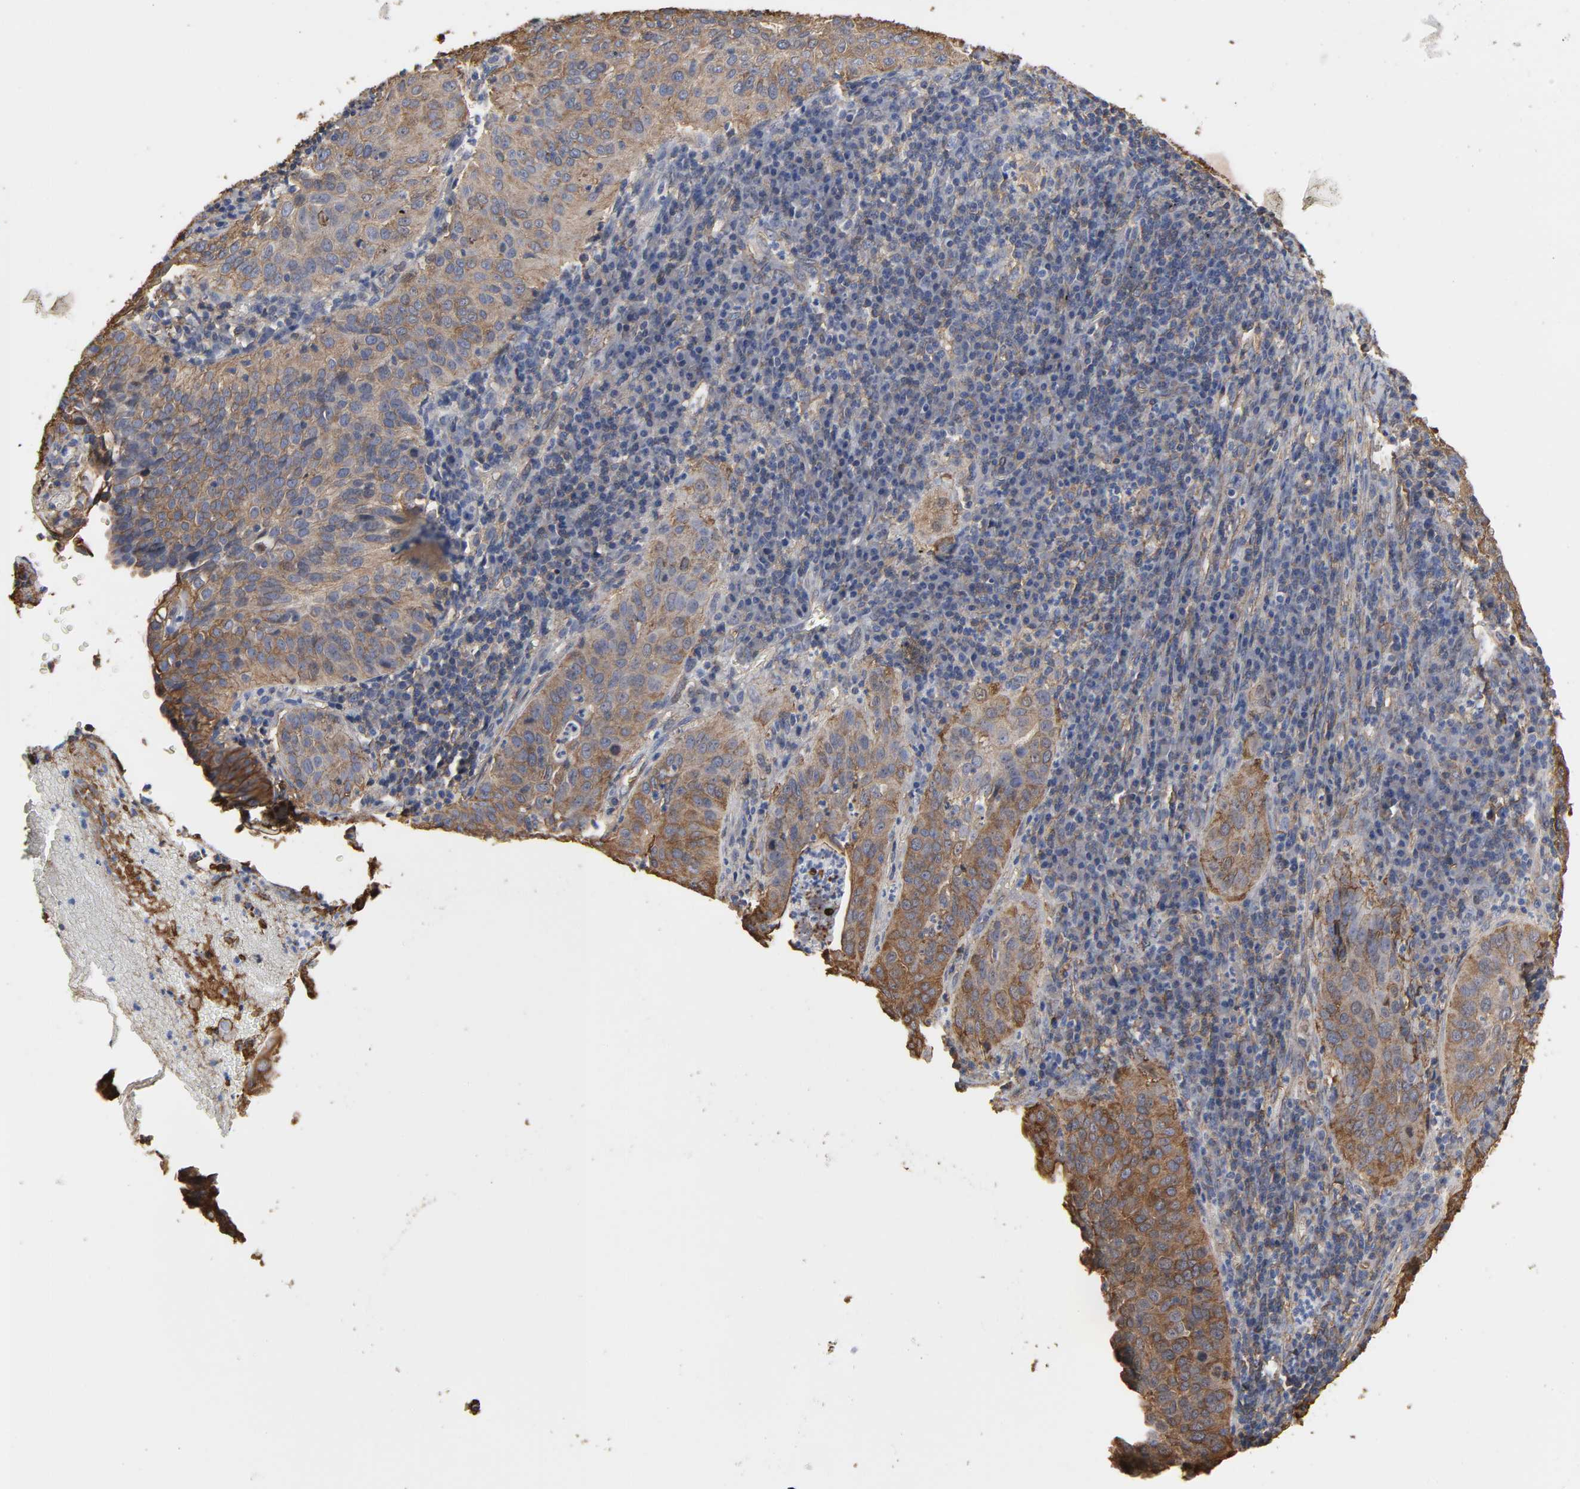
{"staining": {"intensity": "moderate", "quantity": ">75%", "location": "cytoplasmic/membranous"}, "tissue": "cervical cancer", "cell_type": "Tumor cells", "image_type": "cancer", "snomed": [{"axis": "morphology", "description": "Squamous cell carcinoma, NOS"}, {"axis": "topography", "description": "Cervix"}], "caption": "Squamous cell carcinoma (cervical) was stained to show a protein in brown. There is medium levels of moderate cytoplasmic/membranous expression in about >75% of tumor cells.", "gene": "ANXA2", "patient": {"sex": "female", "age": 39}}